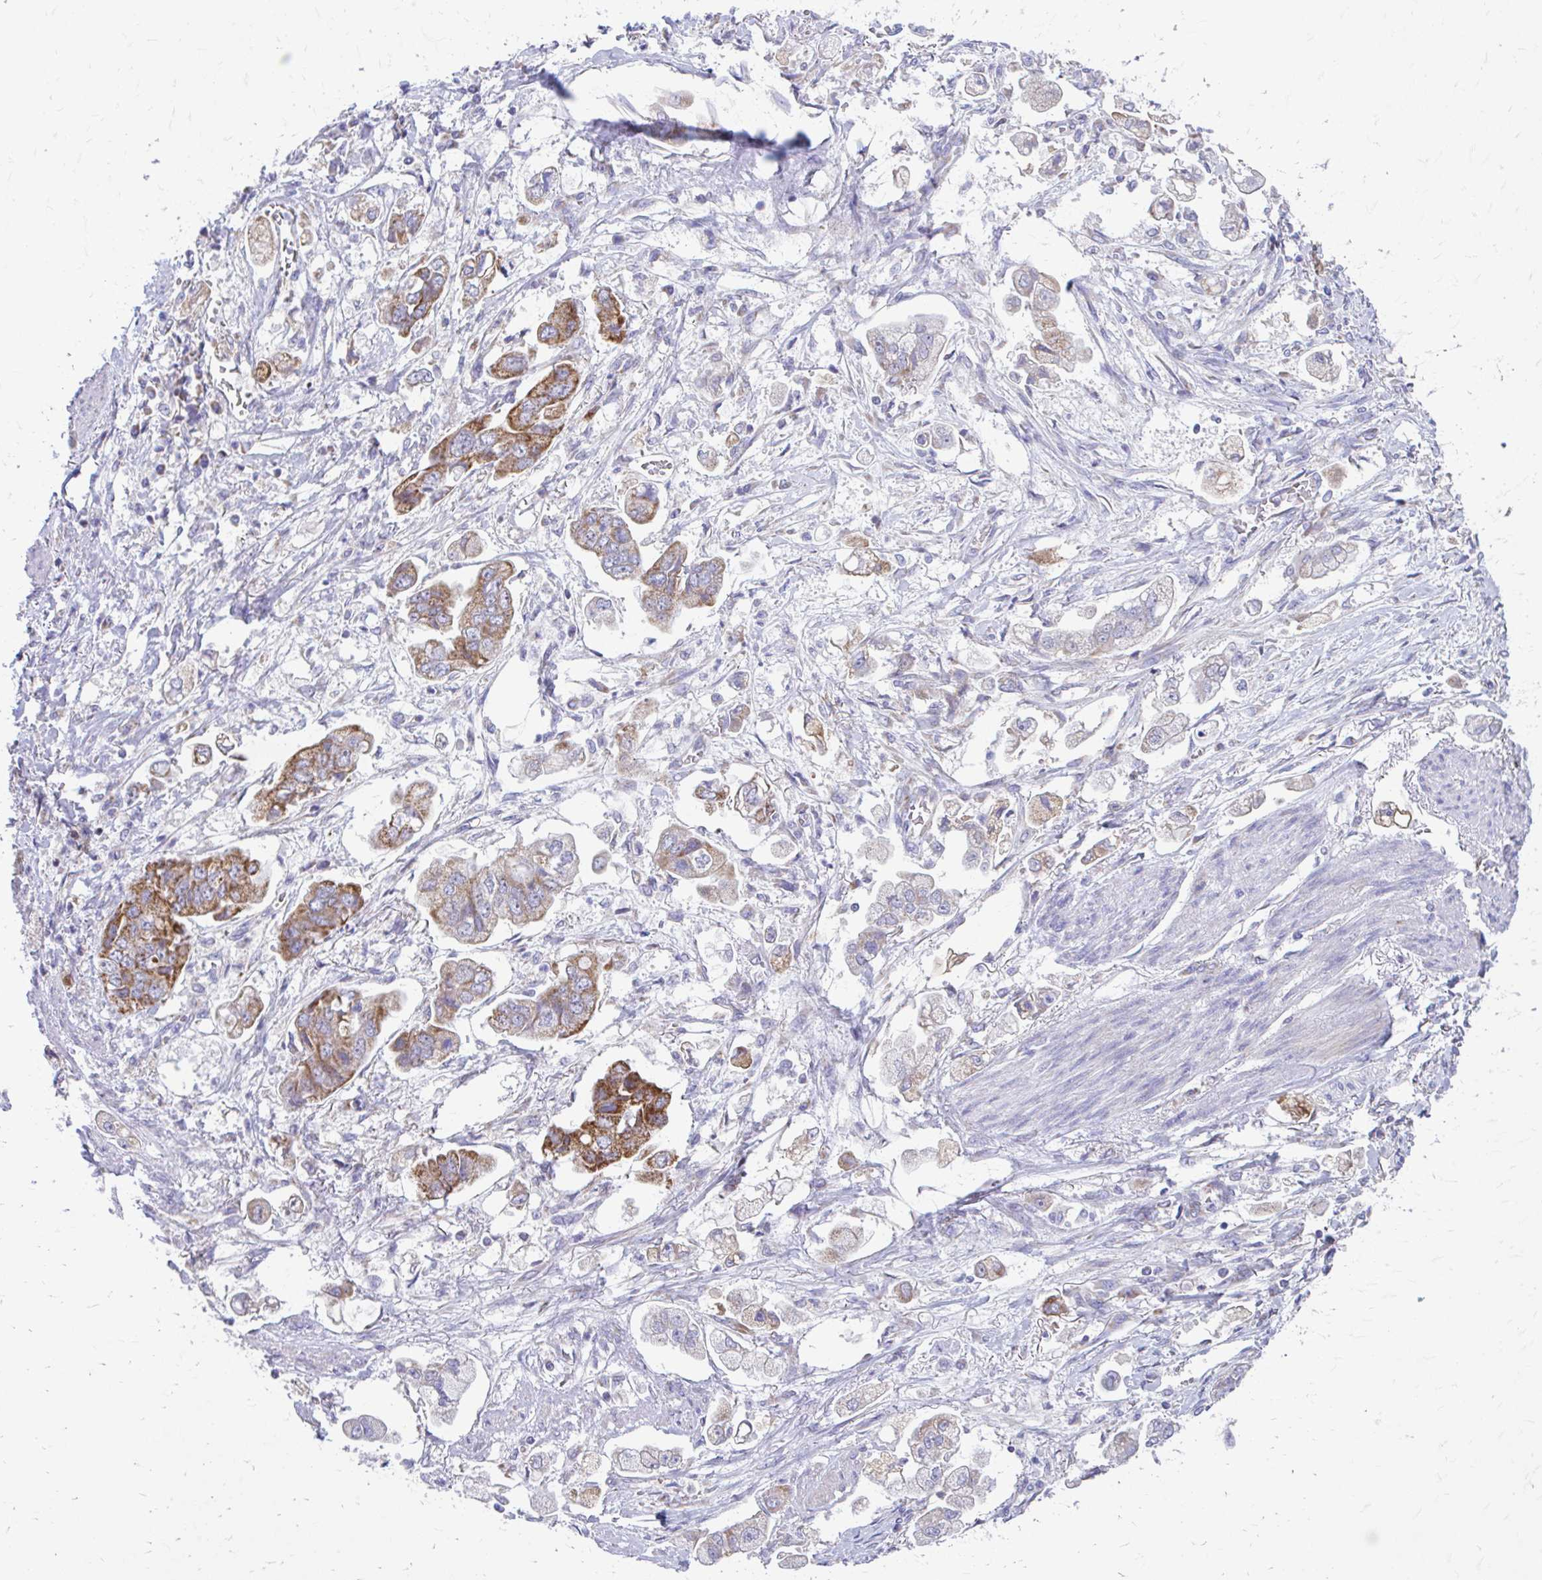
{"staining": {"intensity": "moderate", "quantity": "25%-75%", "location": "cytoplasmic/membranous"}, "tissue": "stomach cancer", "cell_type": "Tumor cells", "image_type": "cancer", "snomed": [{"axis": "morphology", "description": "Adenocarcinoma, NOS"}, {"axis": "topography", "description": "Stomach"}], "caption": "The histopathology image displays a brown stain indicating the presence of a protein in the cytoplasmic/membranous of tumor cells in stomach cancer. (DAB IHC with brightfield microscopy, high magnification).", "gene": "MRPL19", "patient": {"sex": "male", "age": 62}}